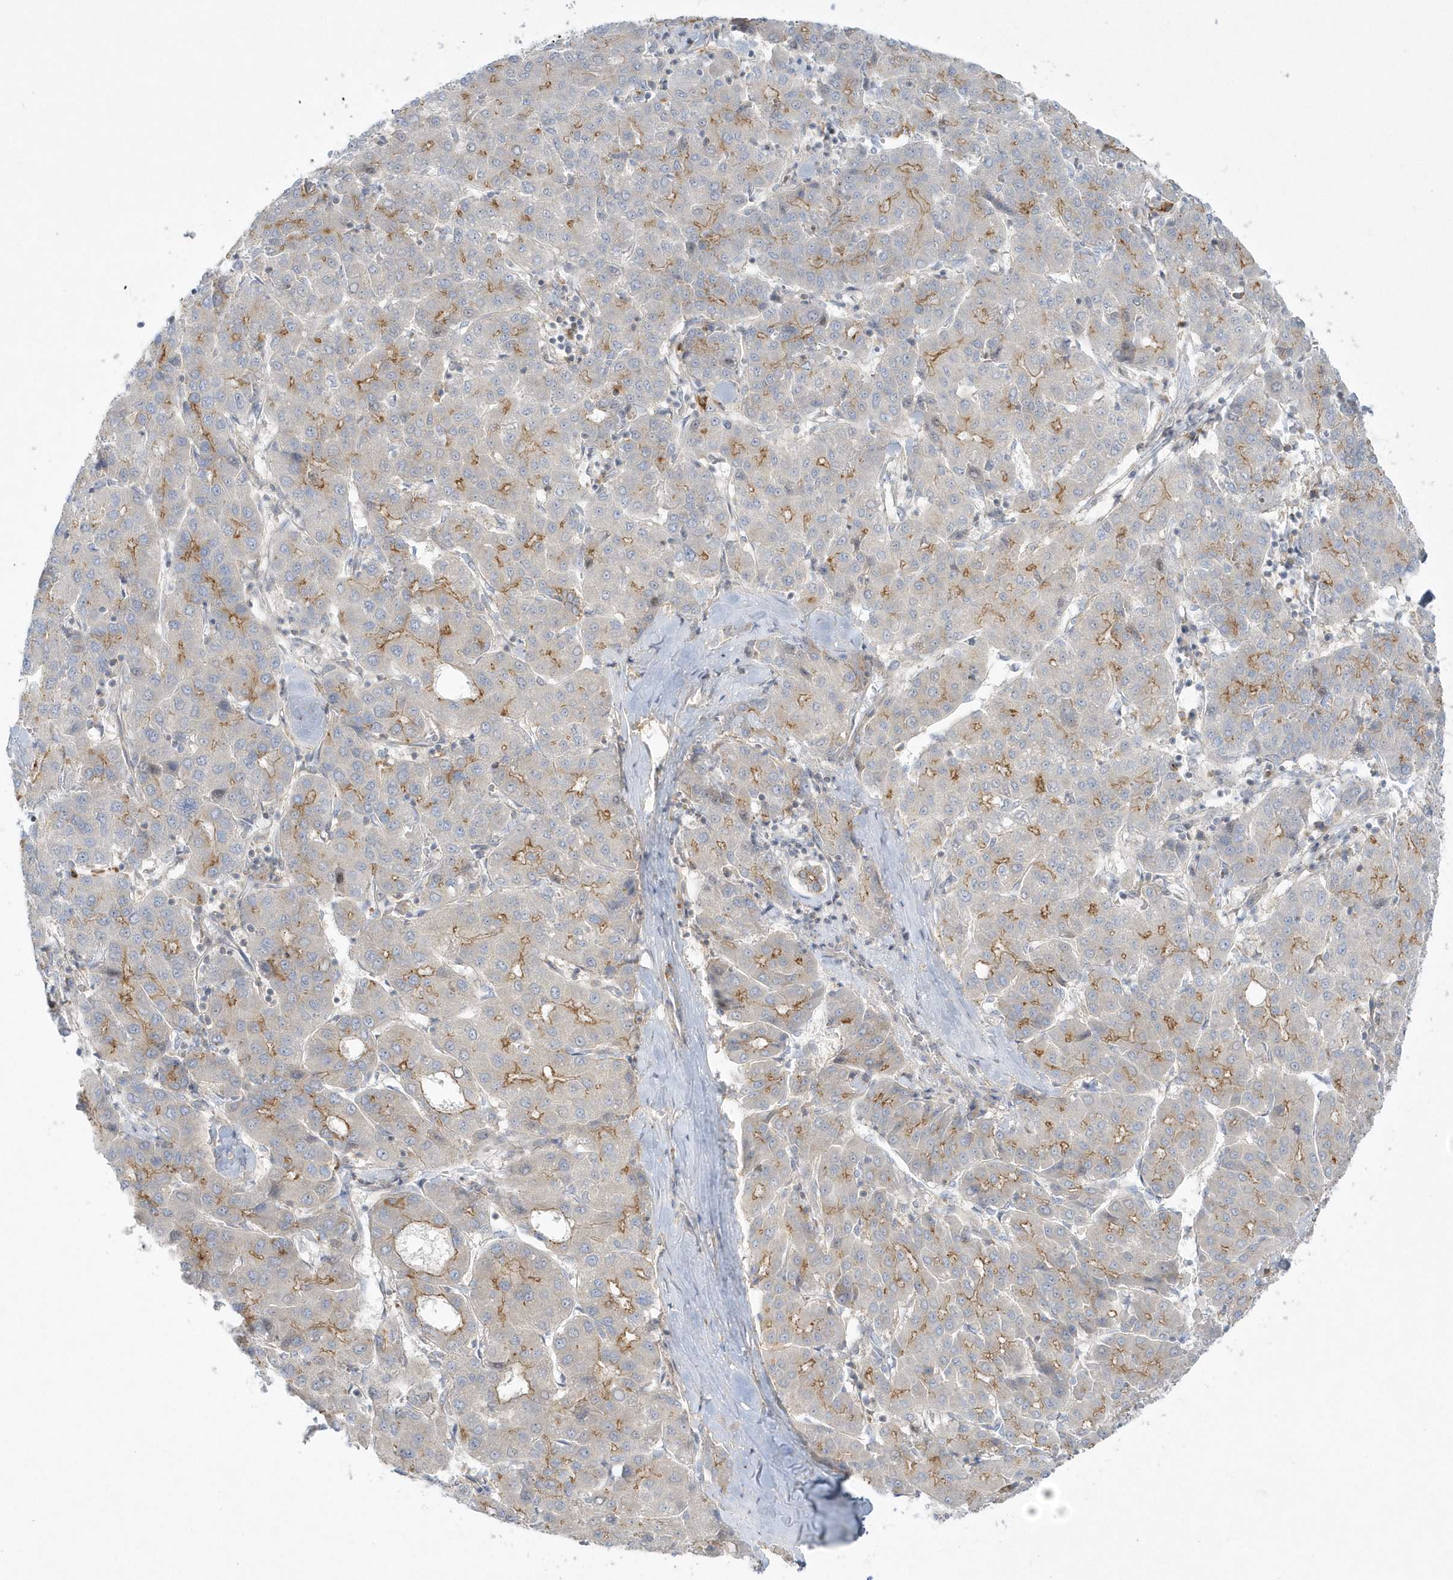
{"staining": {"intensity": "moderate", "quantity": "25%-75%", "location": "cytoplasmic/membranous"}, "tissue": "liver cancer", "cell_type": "Tumor cells", "image_type": "cancer", "snomed": [{"axis": "morphology", "description": "Carcinoma, Hepatocellular, NOS"}, {"axis": "topography", "description": "Liver"}], "caption": "This is an image of IHC staining of liver hepatocellular carcinoma, which shows moderate expression in the cytoplasmic/membranous of tumor cells.", "gene": "DNAJC18", "patient": {"sex": "male", "age": 65}}